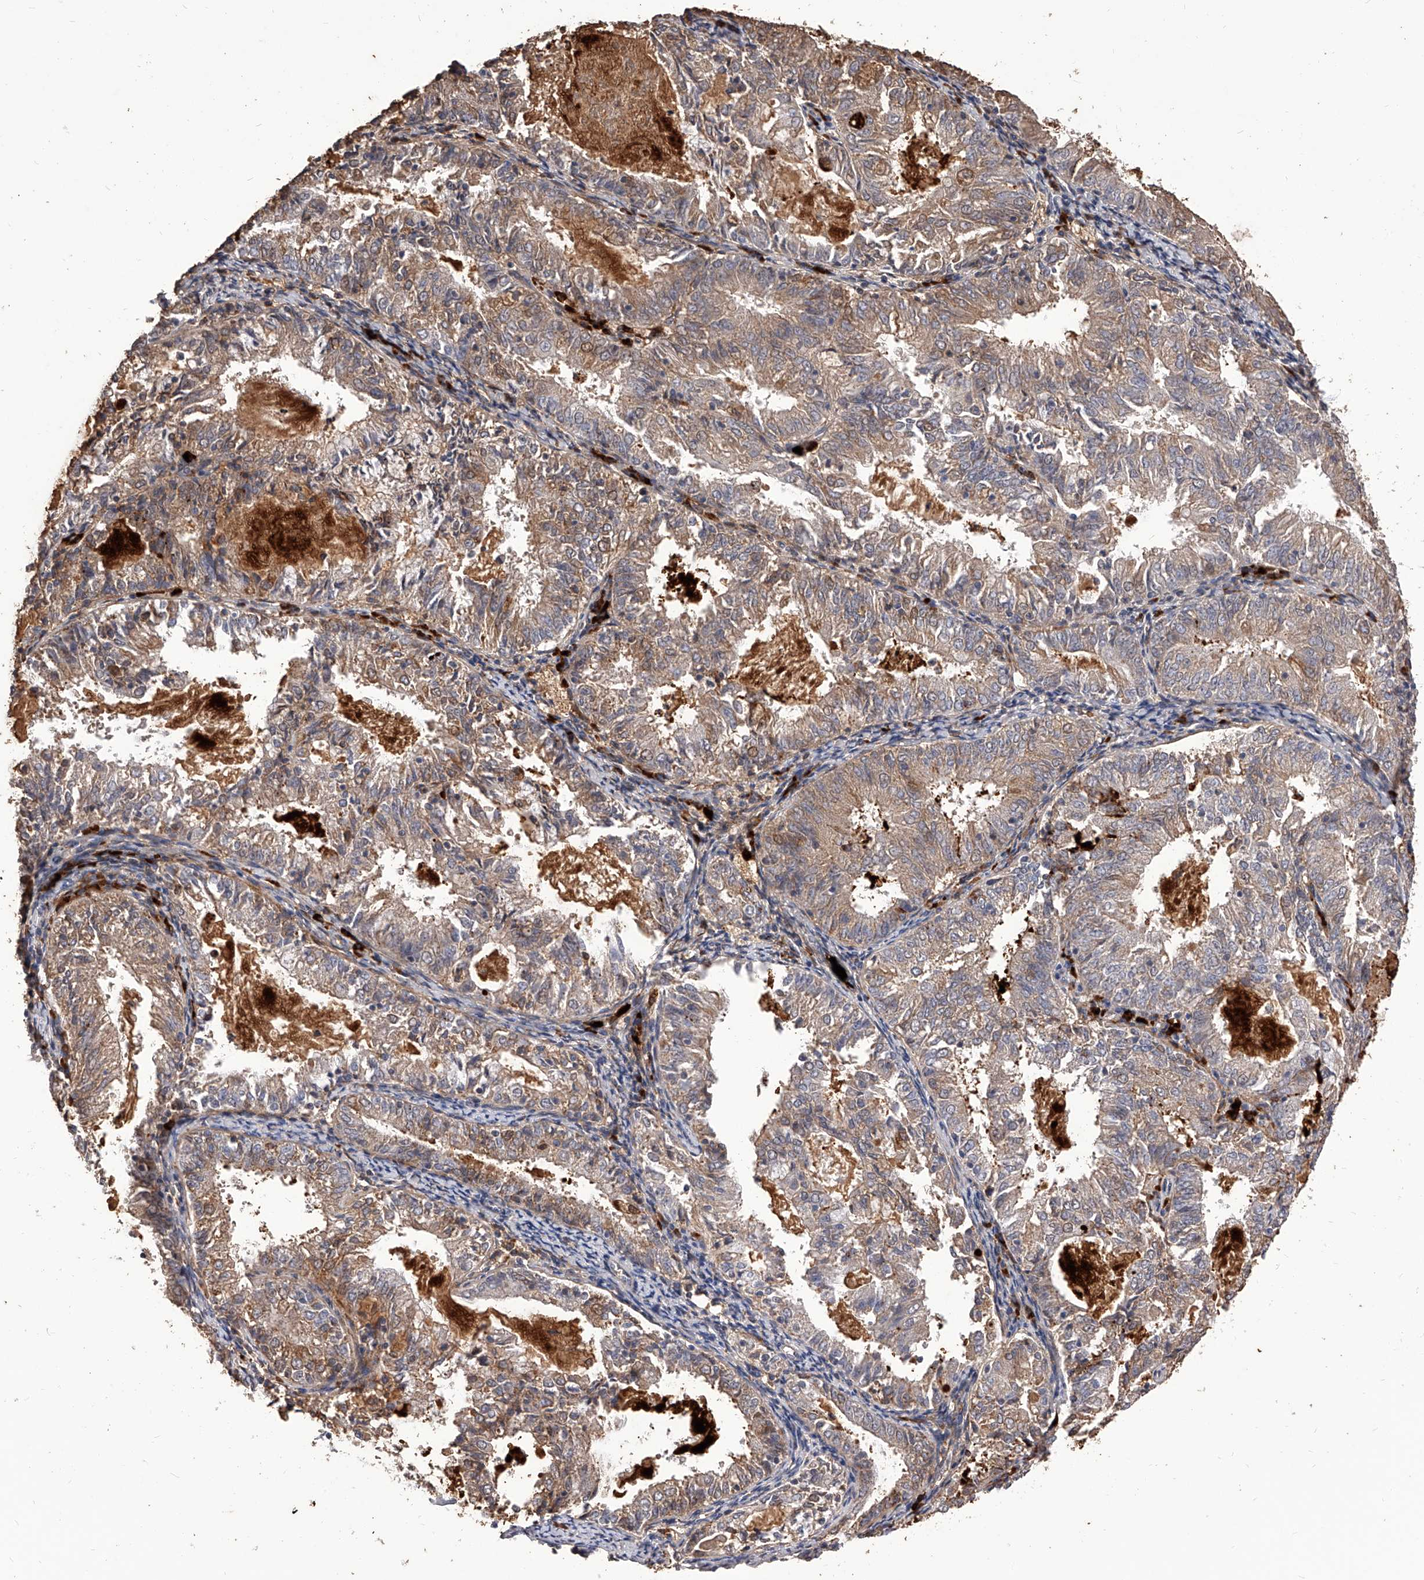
{"staining": {"intensity": "weak", "quantity": "25%-75%", "location": "cytoplasmic/membranous"}, "tissue": "endometrial cancer", "cell_type": "Tumor cells", "image_type": "cancer", "snomed": [{"axis": "morphology", "description": "Adenocarcinoma, NOS"}, {"axis": "topography", "description": "Endometrium"}], "caption": "Brown immunohistochemical staining in human endometrial cancer demonstrates weak cytoplasmic/membranous staining in about 25%-75% of tumor cells. (DAB (3,3'-diaminobenzidine) IHC with brightfield microscopy, high magnification).", "gene": "CFAP410", "patient": {"sex": "female", "age": 57}}